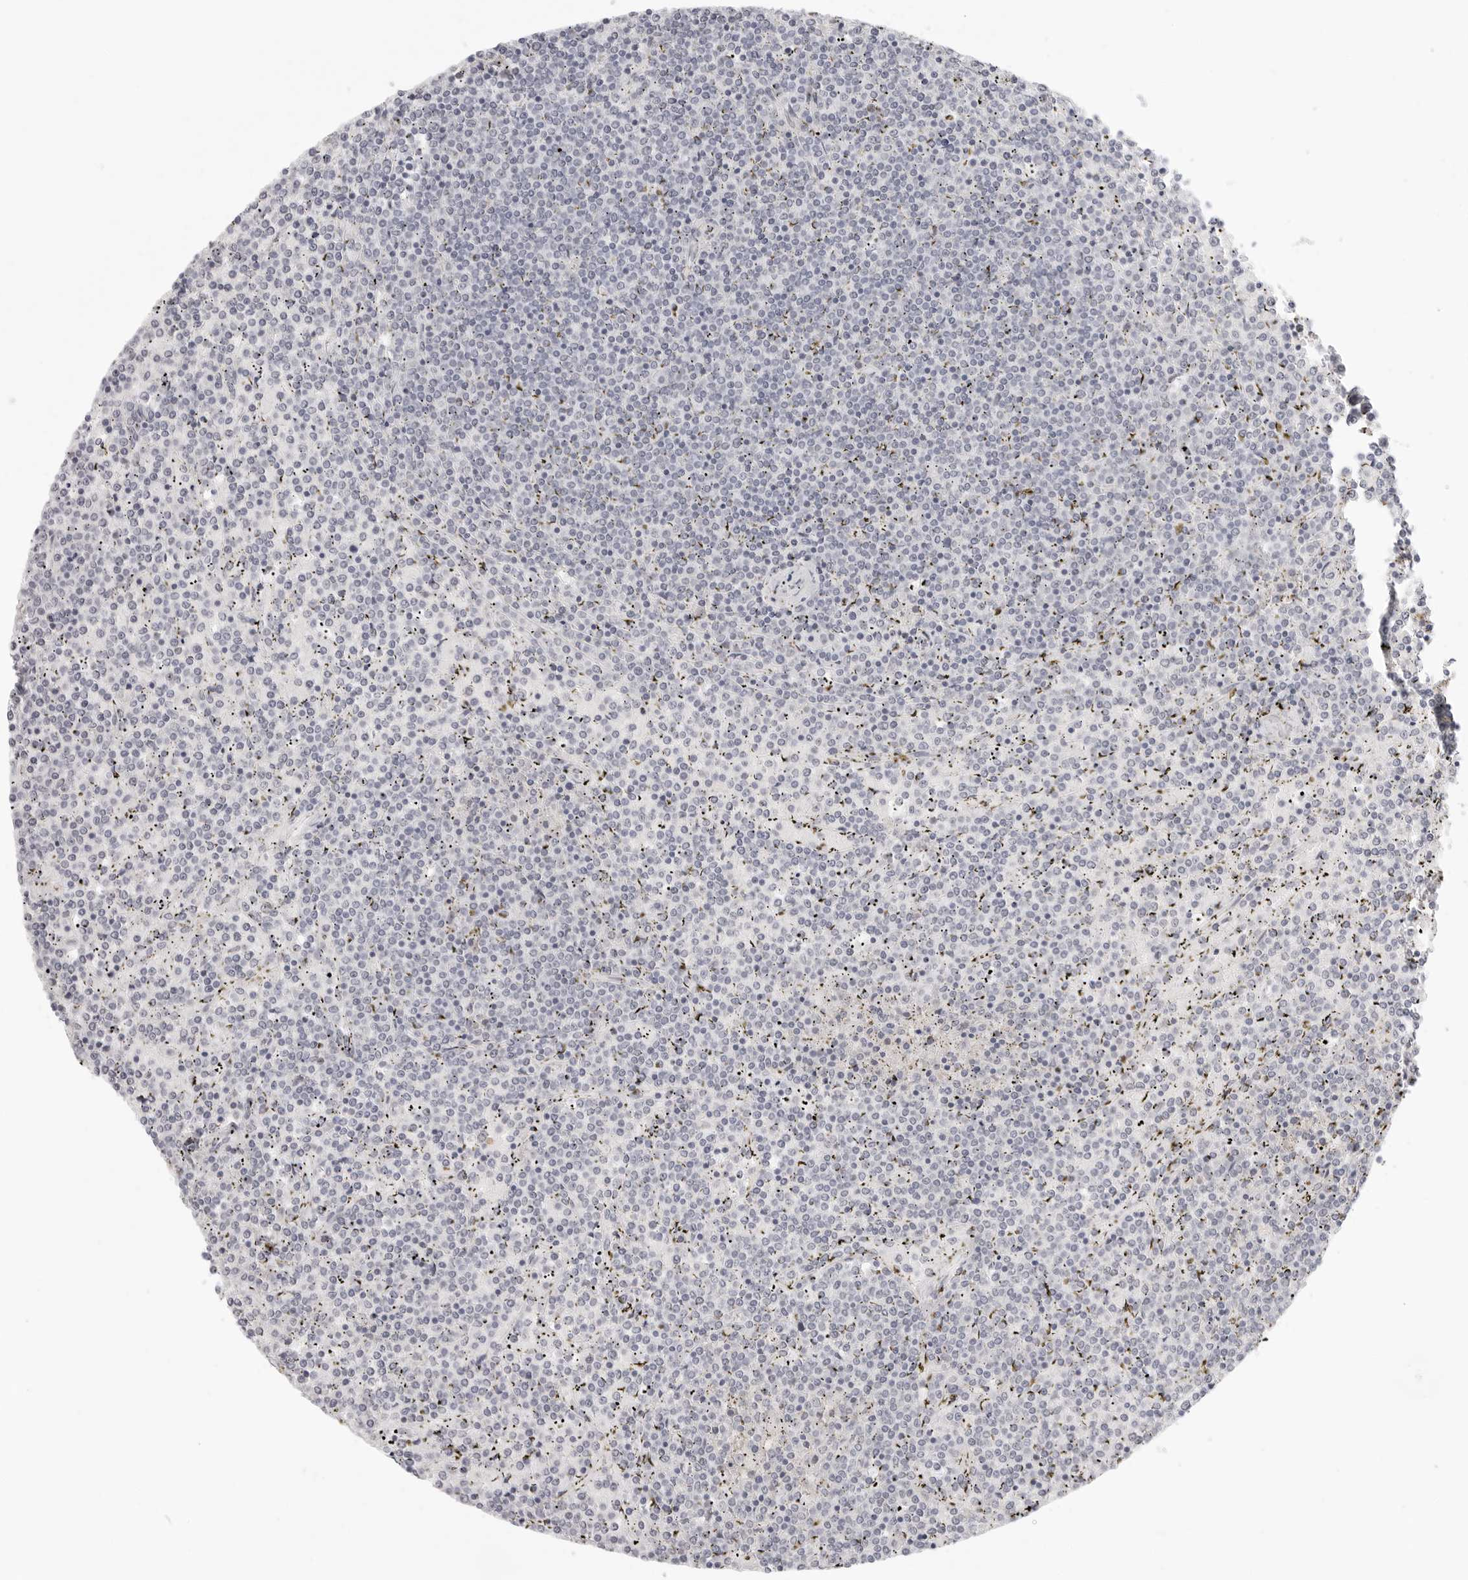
{"staining": {"intensity": "negative", "quantity": "none", "location": "none"}, "tissue": "lymphoma", "cell_type": "Tumor cells", "image_type": "cancer", "snomed": [{"axis": "morphology", "description": "Malignant lymphoma, non-Hodgkin's type, Low grade"}, {"axis": "topography", "description": "Spleen"}], "caption": "IHC of human malignant lymphoma, non-Hodgkin's type (low-grade) reveals no staining in tumor cells. (Stains: DAB immunohistochemistry (IHC) with hematoxylin counter stain, Microscopy: brightfield microscopy at high magnification).", "gene": "KLK11", "patient": {"sex": "female", "age": 19}}